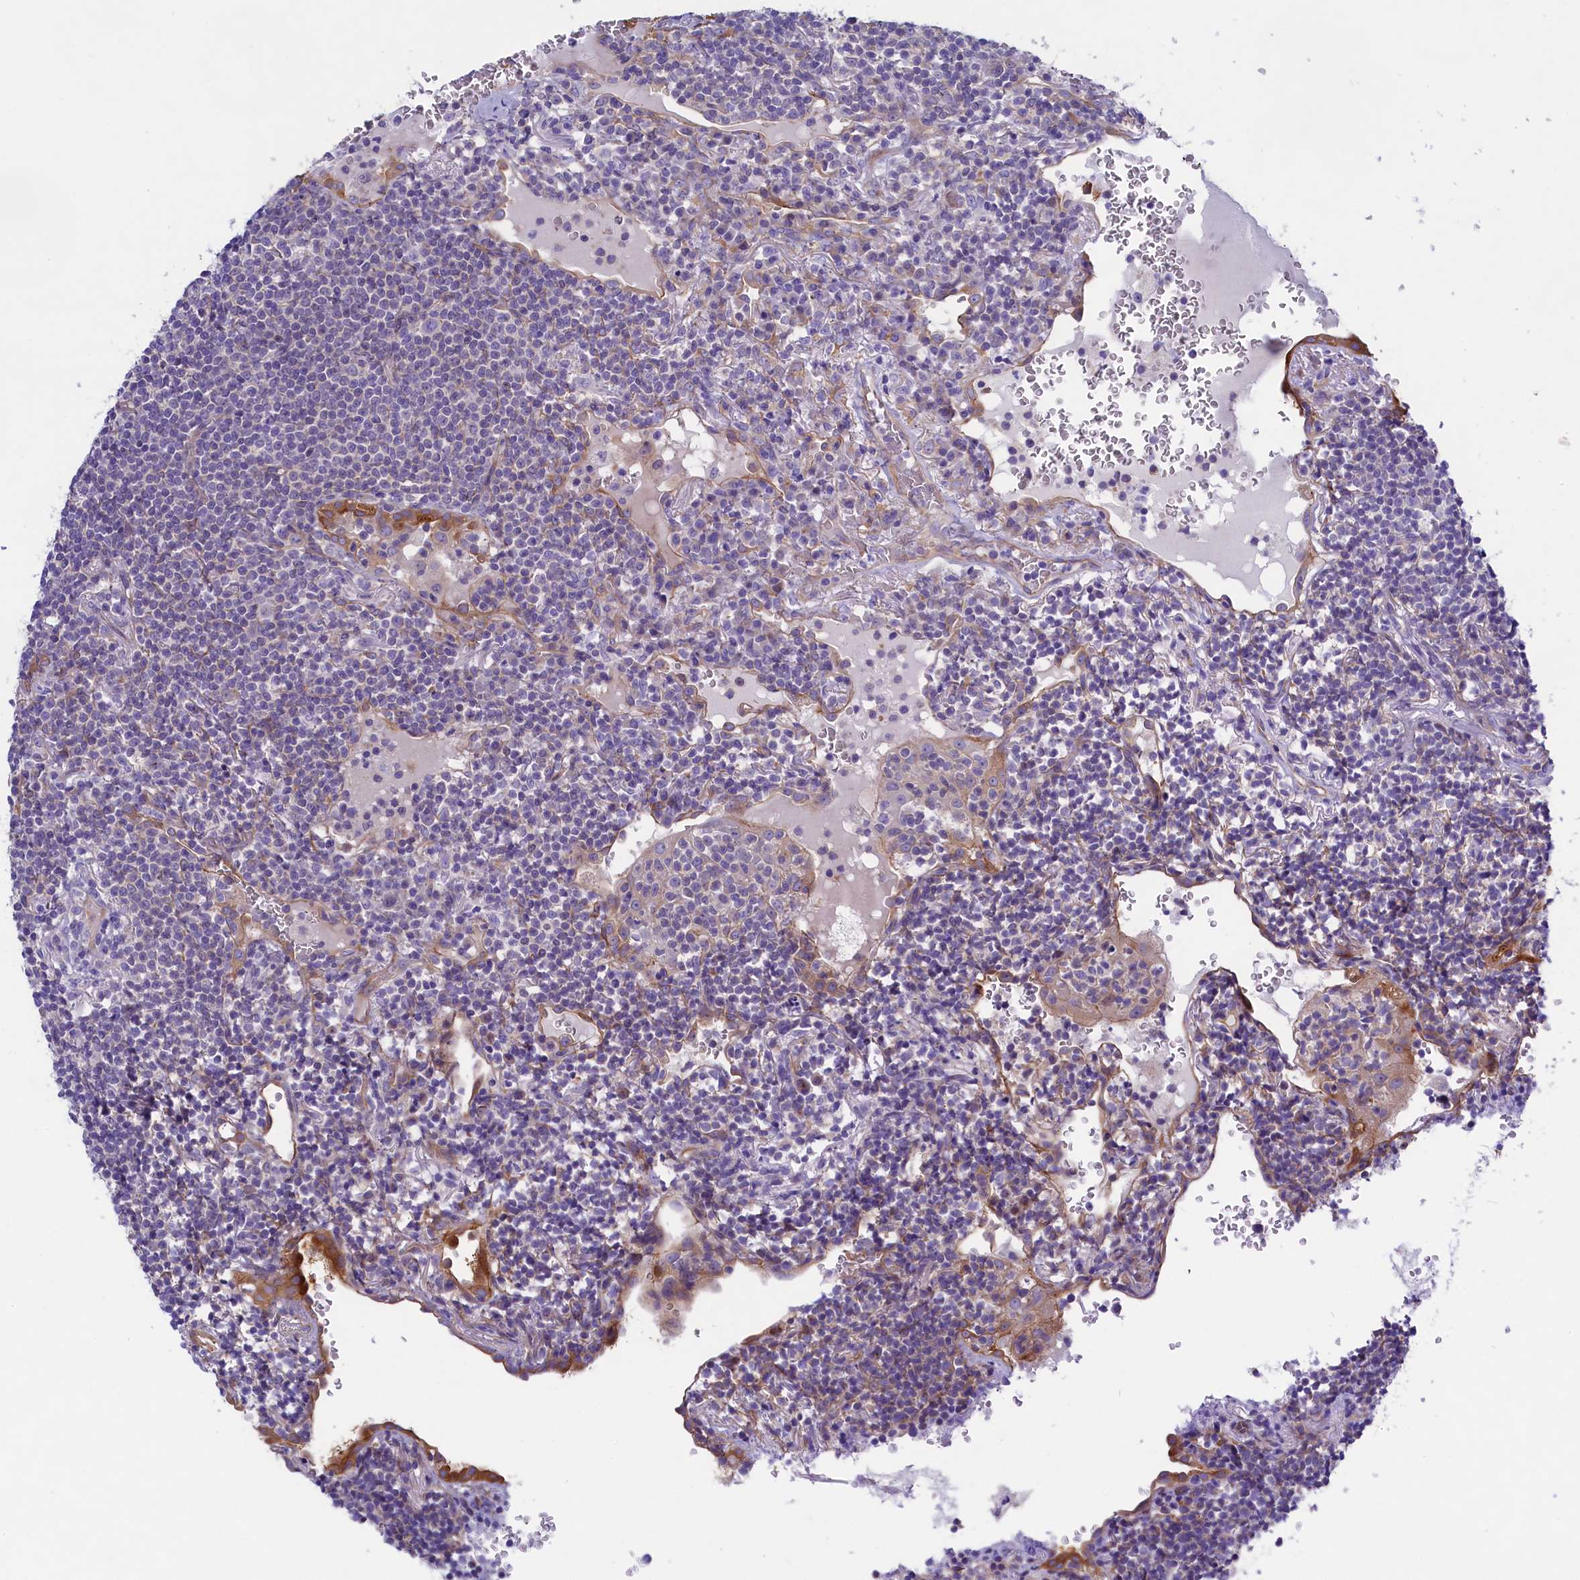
{"staining": {"intensity": "negative", "quantity": "none", "location": "none"}, "tissue": "lymphoma", "cell_type": "Tumor cells", "image_type": "cancer", "snomed": [{"axis": "morphology", "description": "Malignant lymphoma, non-Hodgkin's type, Low grade"}, {"axis": "topography", "description": "Lung"}], "caption": "Lymphoma was stained to show a protein in brown. There is no significant expression in tumor cells.", "gene": "PPP1R13L", "patient": {"sex": "female", "age": 71}}